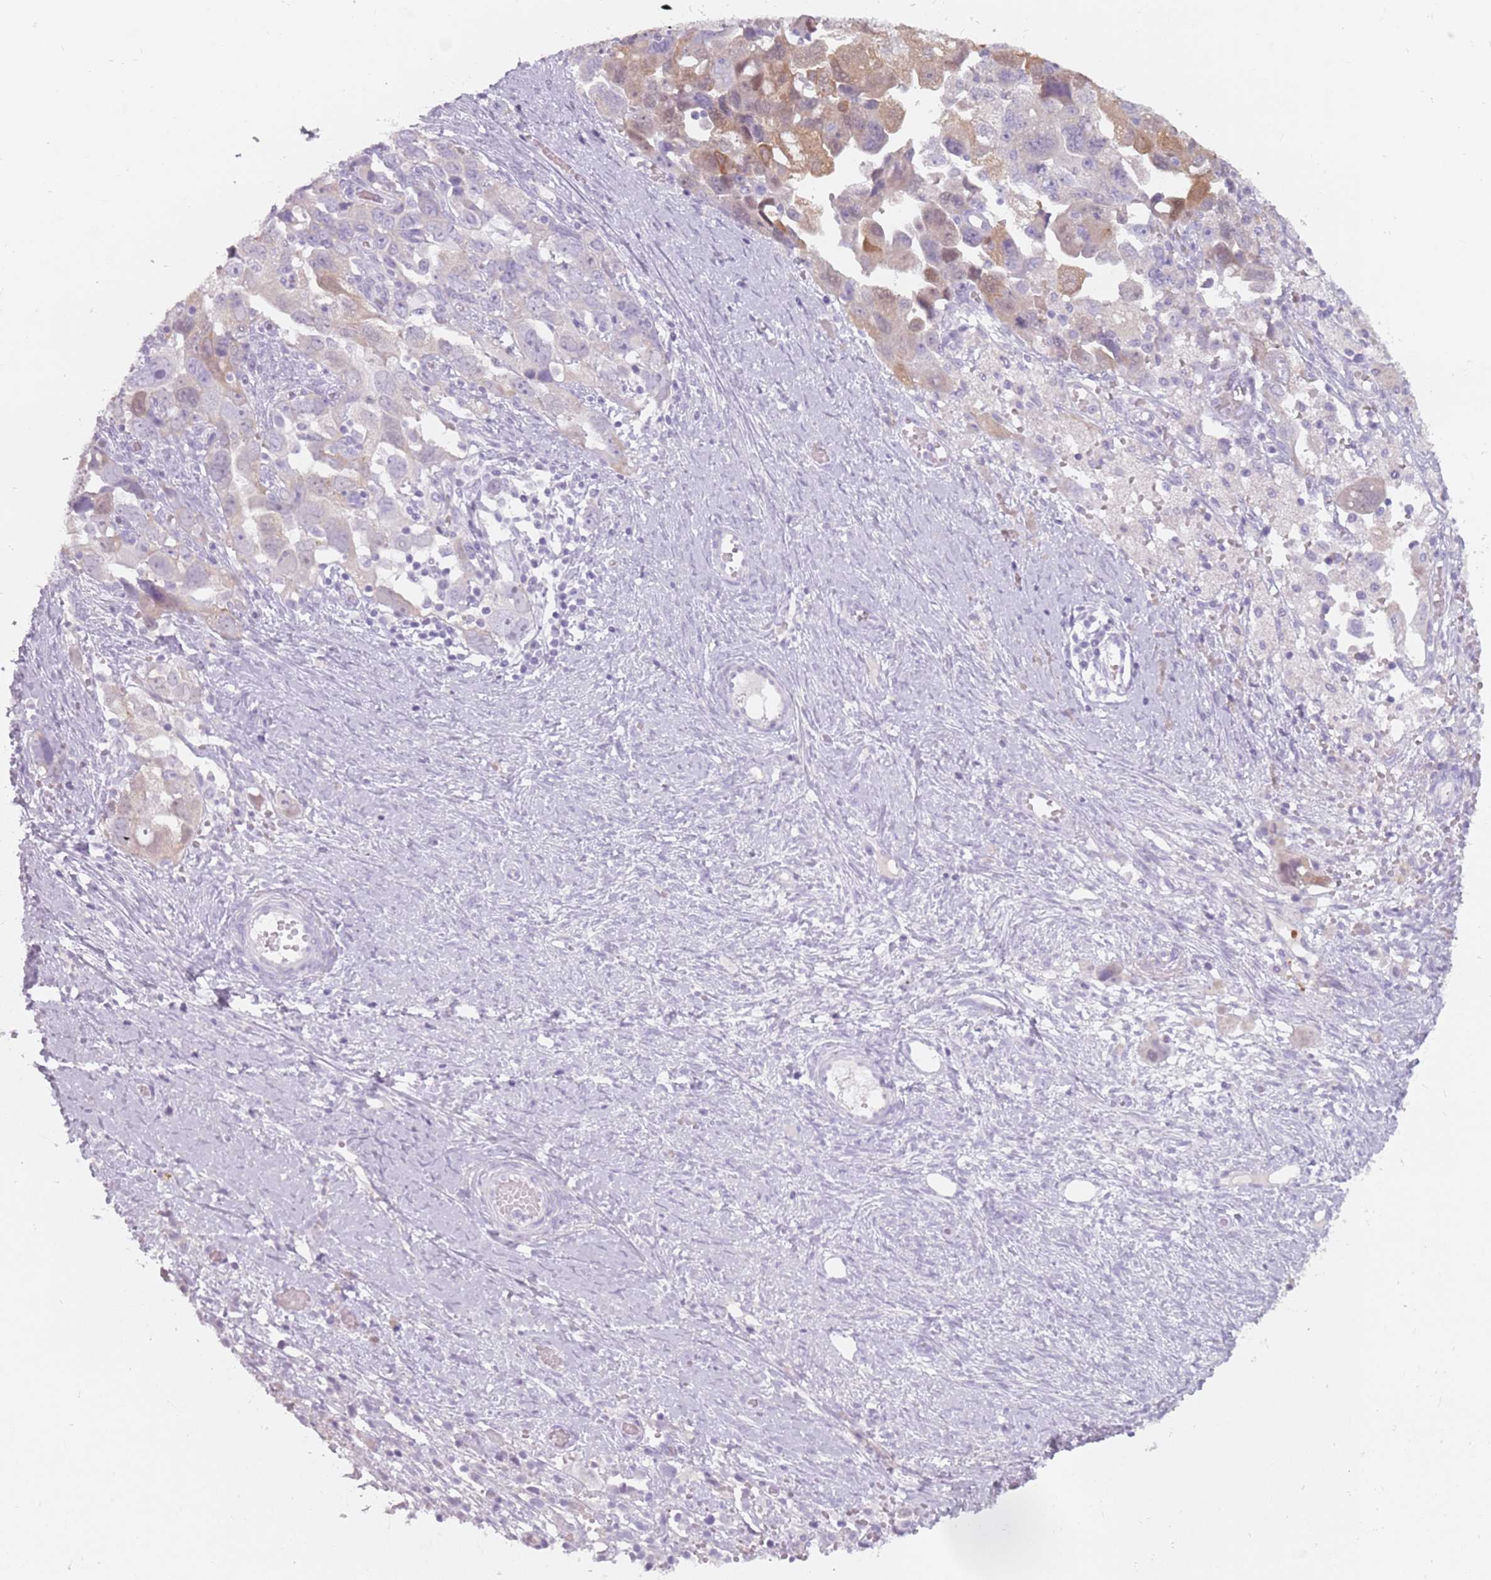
{"staining": {"intensity": "moderate", "quantity": "<25%", "location": "cytoplasmic/membranous,nuclear"}, "tissue": "ovarian cancer", "cell_type": "Tumor cells", "image_type": "cancer", "snomed": [{"axis": "morphology", "description": "Carcinoma, NOS"}, {"axis": "morphology", "description": "Cystadenocarcinoma, serous, NOS"}, {"axis": "topography", "description": "Ovary"}], "caption": "Tumor cells exhibit low levels of moderate cytoplasmic/membranous and nuclear positivity in about <25% of cells in human serous cystadenocarcinoma (ovarian).", "gene": "CEP19", "patient": {"sex": "female", "age": 69}}